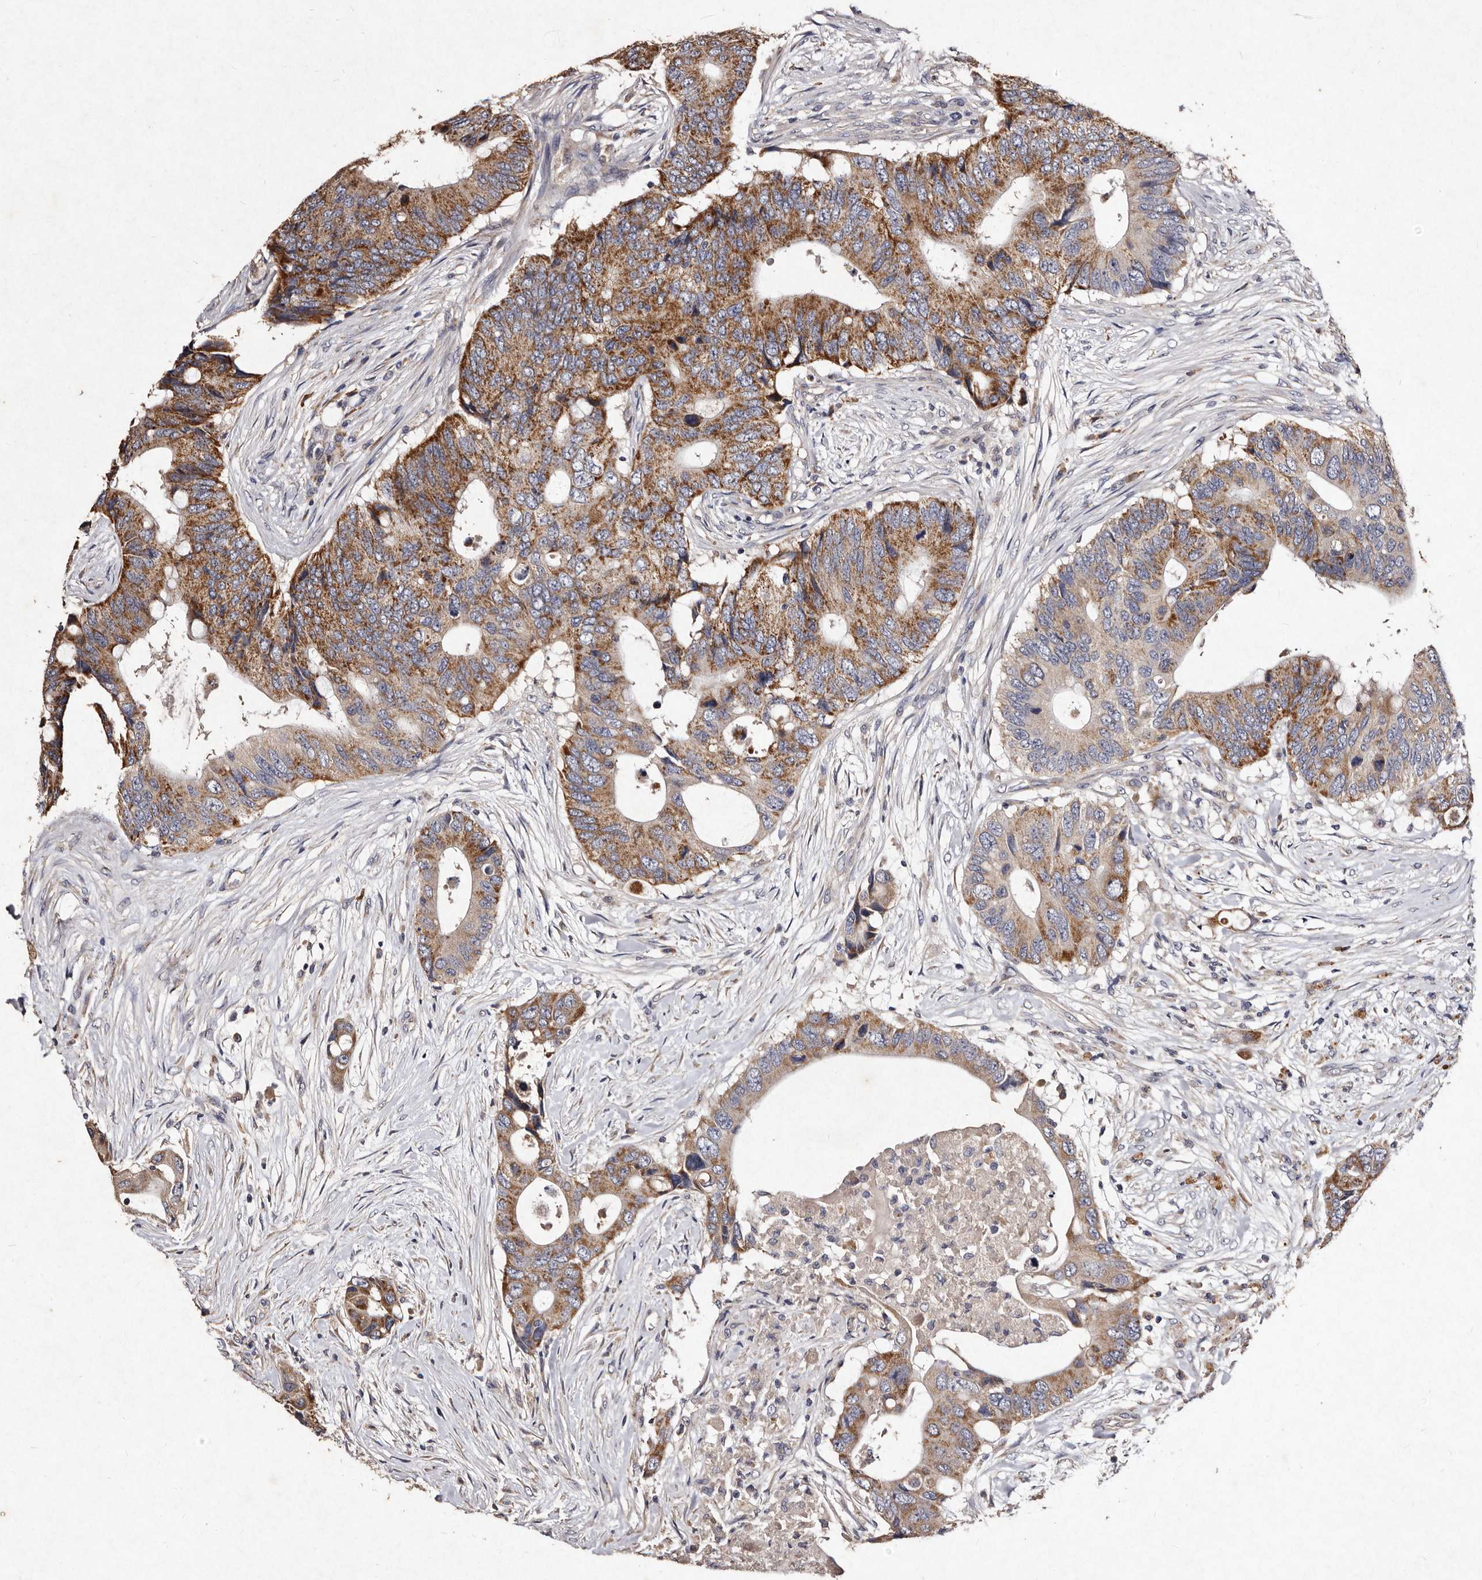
{"staining": {"intensity": "strong", "quantity": ">75%", "location": "cytoplasmic/membranous"}, "tissue": "colorectal cancer", "cell_type": "Tumor cells", "image_type": "cancer", "snomed": [{"axis": "morphology", "description": "Adenocarcinoma, NOS"}, {"axis": "topography", "description": "Colon"}], "caption": "High-magnification brightfield microscopy of colorectal cancer stained with DAB (3,3'-diaminobenzidine) (brown) and counterstained with hematoxylin (blue). tumor cells exhibit strong cytoplasmic/membranous positivity is appreciated in about>75% of cells.", "gene": "TFB1M", "patient": {"sex": "male", "age": 71}}